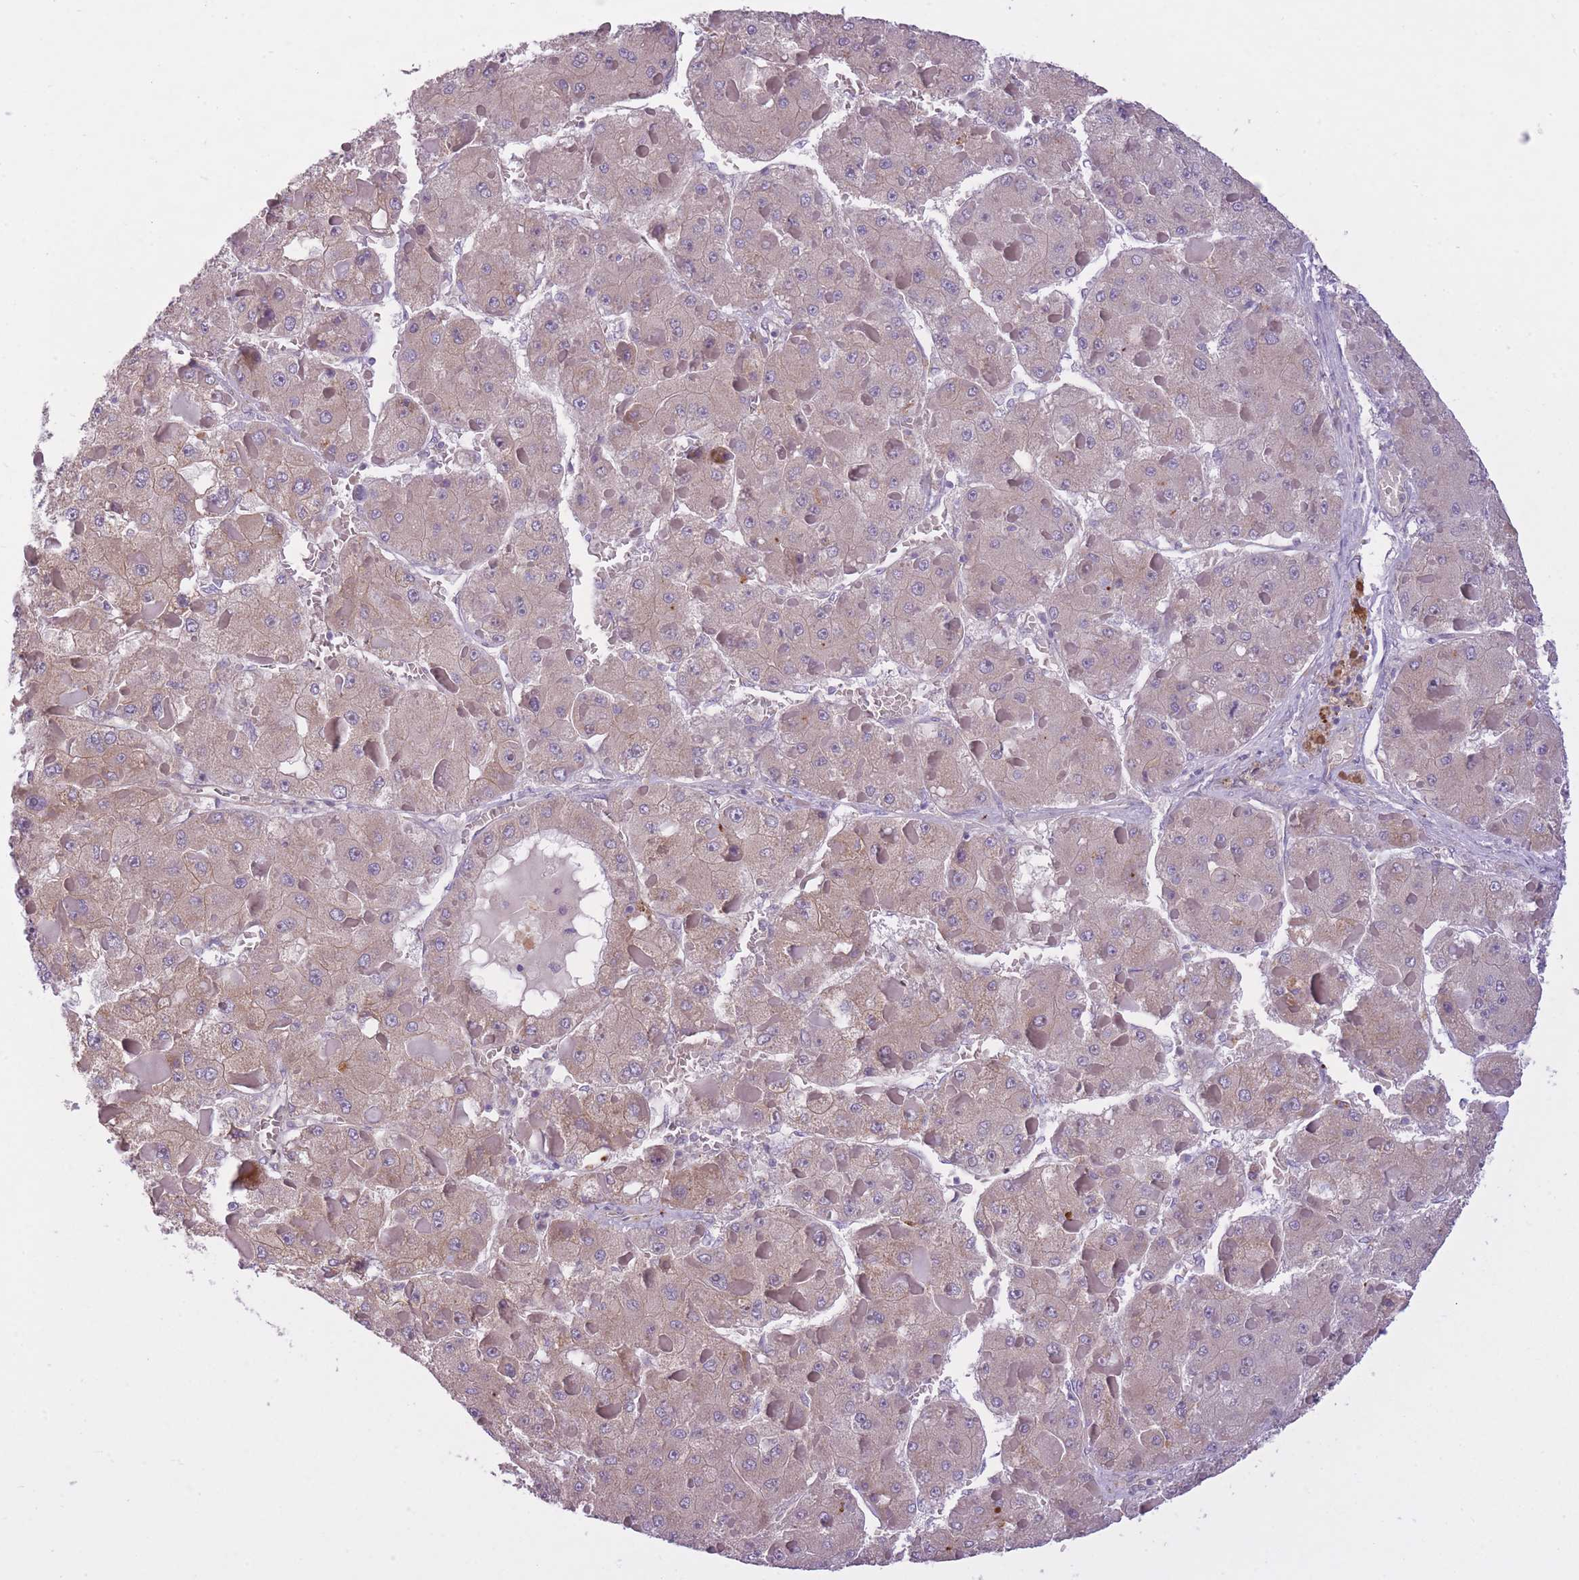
{"staining": {"intensity": "weak", "quantity": "25%-75%", "location": "cytoplasmic/membranous"}, "tissue": "liver cancer", "cell_type": "Tumor cells", "image_type": "cancer", "snomed": [{"axis": "morphology", "description": "Carcinoma, Hepatocellular, NOS"}, {"axis": "topography", "description": "Liver"}], "caption": "Weak cytoplasmic/membranous expression is seen in about 25%-75% of tumor cells in liver cancer (hepatocellular carcinoma).", "gene": "REV1", "patient": {"sex": "female", "age": 73}}